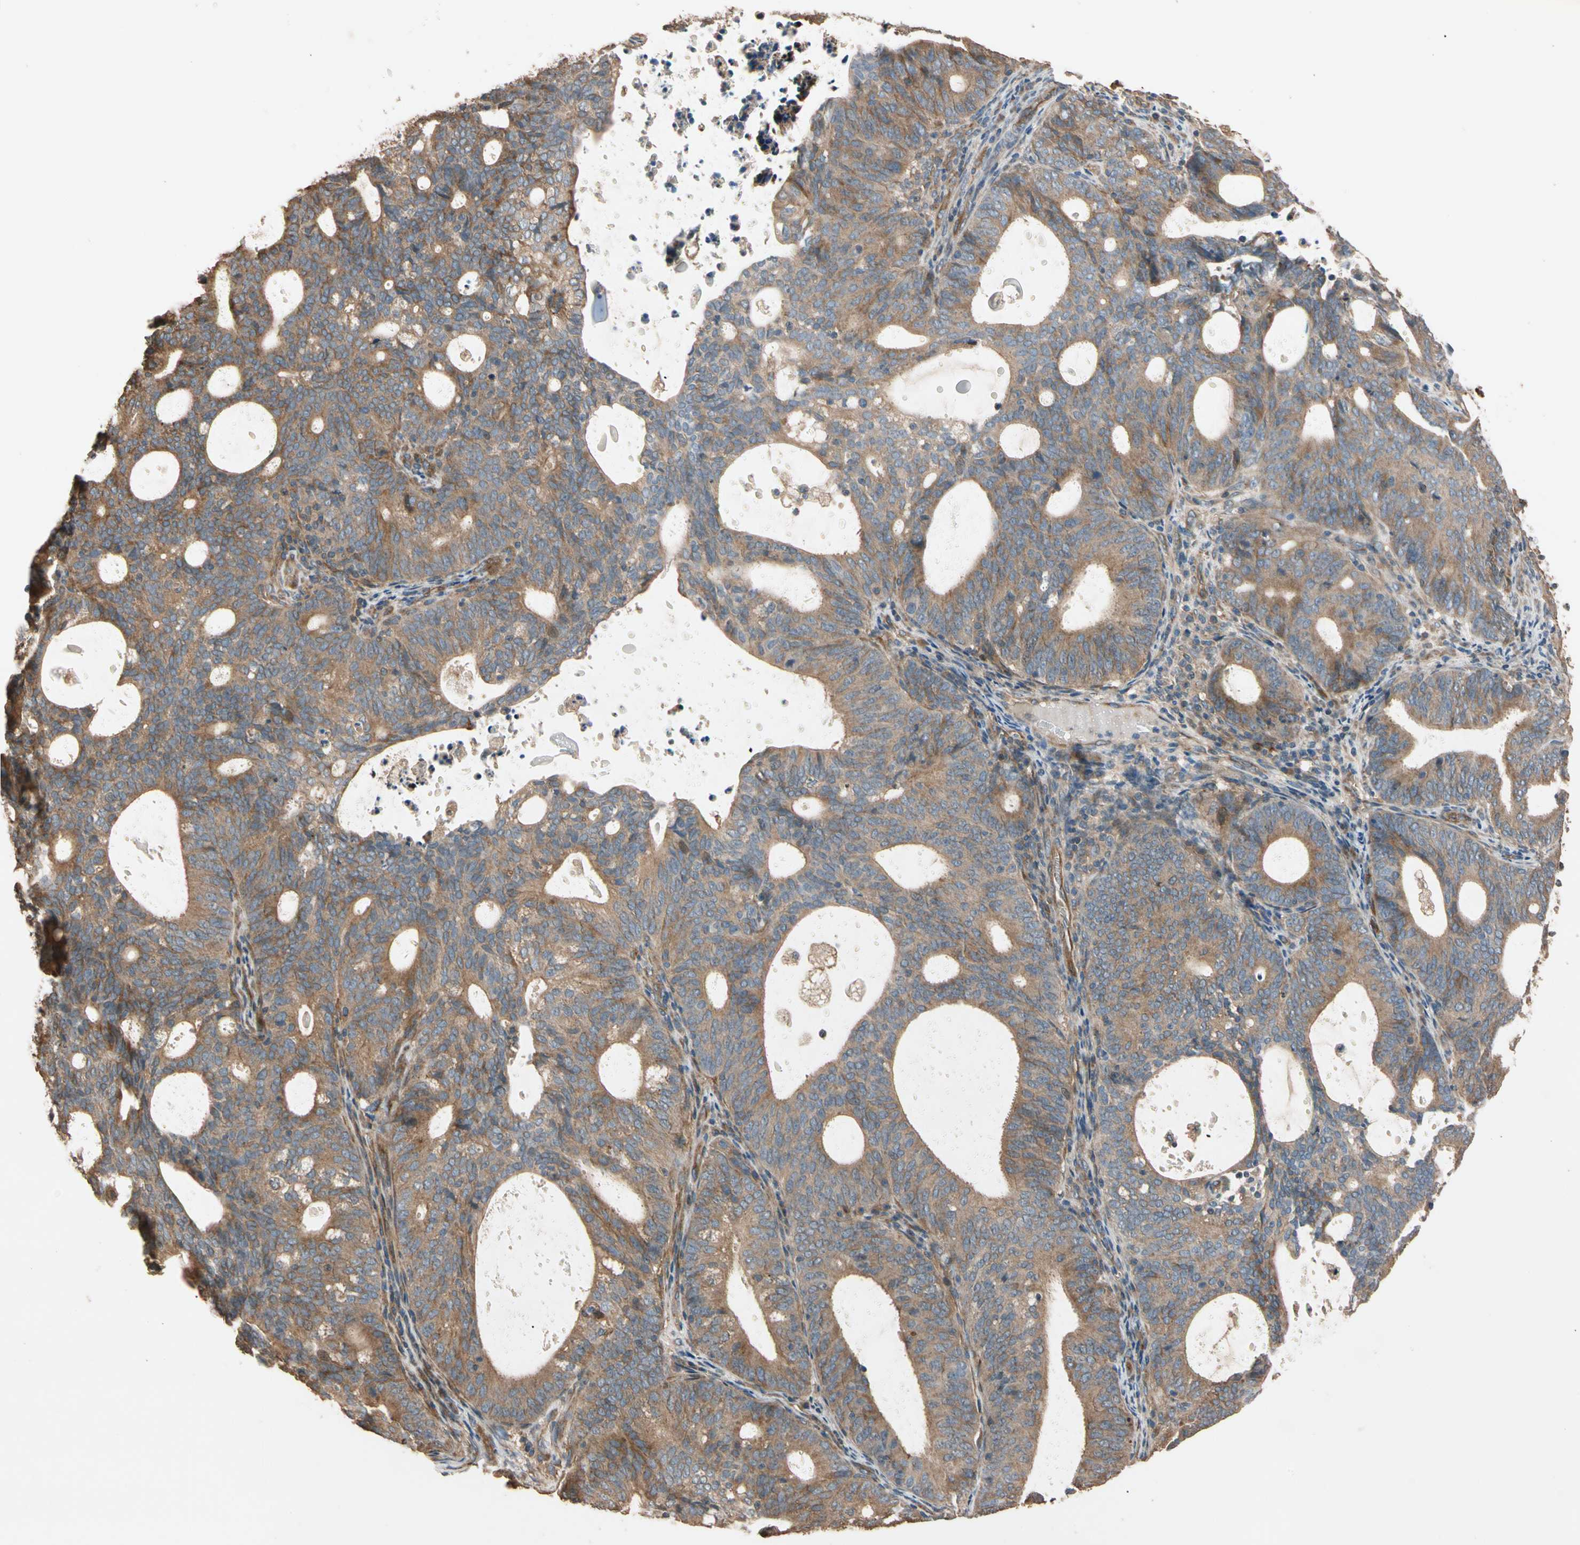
{"staining": {"intensity": "strong", "quantity": ">75%", "location": "cytoplasmic/membranous"}, "tissue": "endometrial cancer", "cell_type": "Tumor cells", "image_type": "cancer", "snomed": [{"axis": "morphology", "description": "Adenocarcinoma, NOS"}, {"axis": "topography", "description": "Uterus"}], "caption": "Strong cytoplasmic/membranous protein staining is seen in approximately >75% of tumor cells in adenocarcinoma (endometrial).", "gene": "MGRN1", "patient": {"sex": "female", "age": 83}}